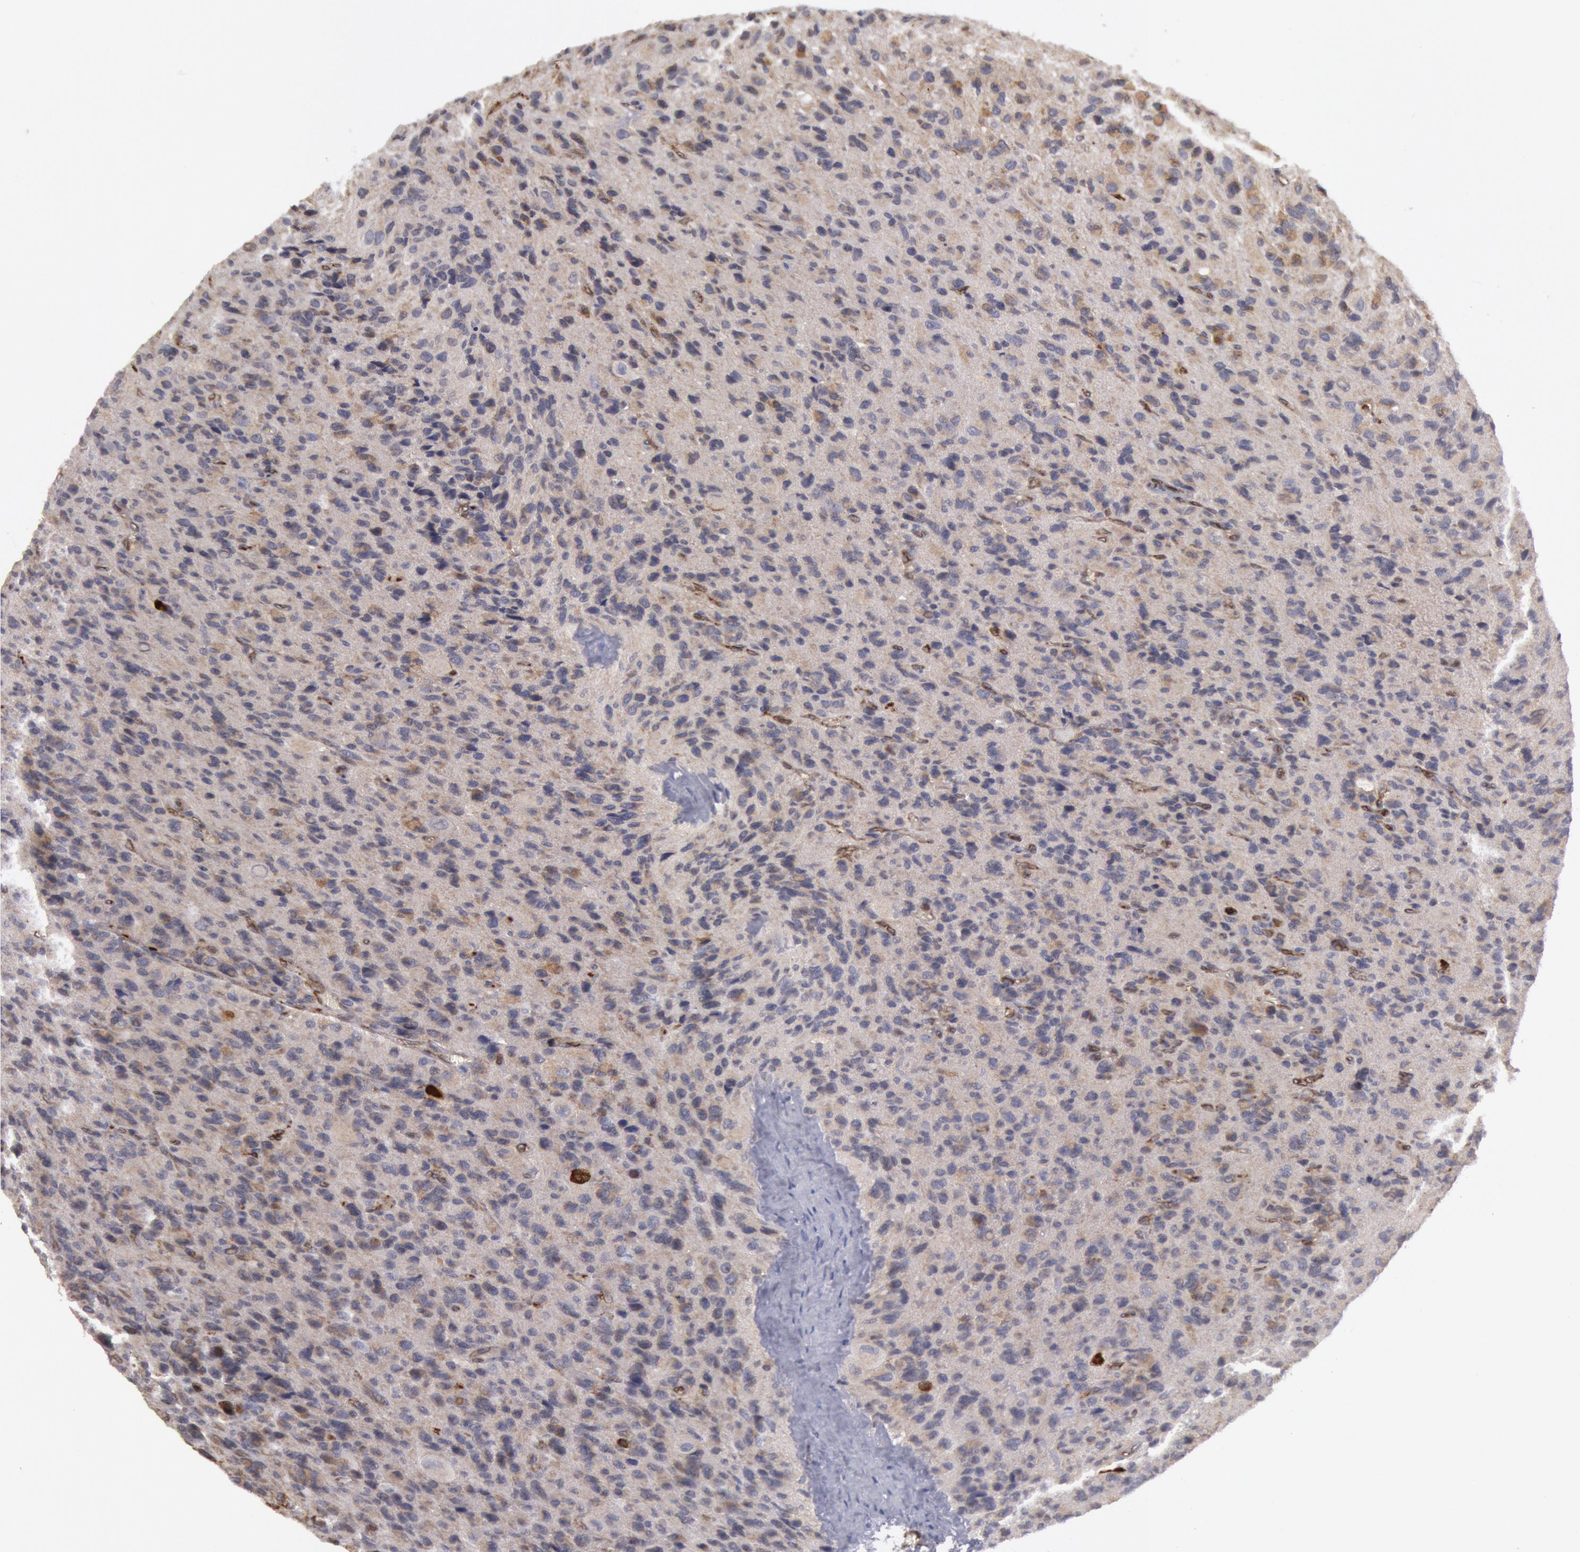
{"staining": {"intensity": "weak", "quantity": "<25%", "location": "cytoplasmic/membranous"}, "tissue": "glioma", "cell_type": "Tumor cells", "image_type": "cancer", "snomed": [{"axis": "morphology", "description": "Glioma, malignant, High grade"}, {"axis": "topography", "description": "Brain"}], "caption": "Tumor cells show no significant protein expression in high-grade glioma (malignant). (Brightfield microscopy of DAB immunohistochemistry at high magnification).", "gene": "TAP2", "patient": {"sex": "male", "age": 77}}